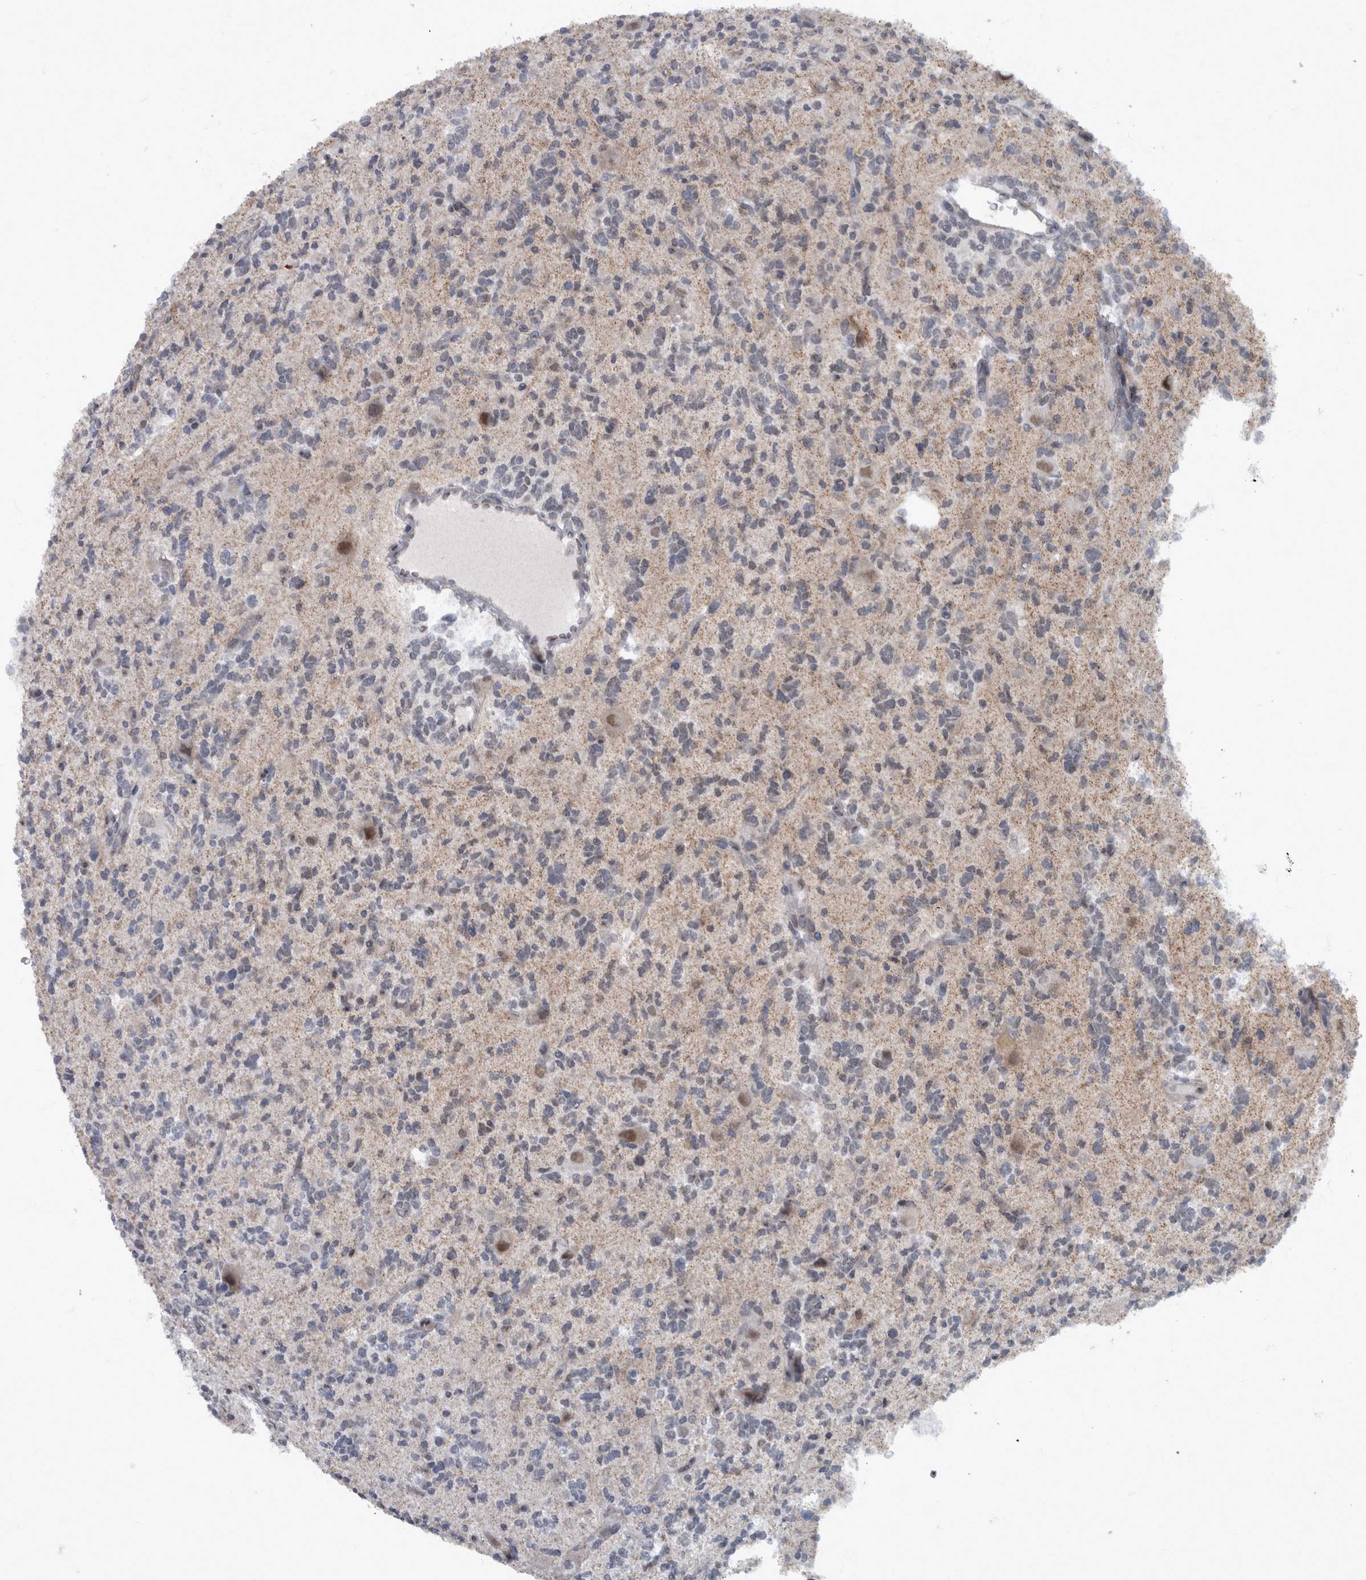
{"staining": {"intensity": "negative", "quantity": "none", "location": "none"}, "tissue": "glioma", "cell_type": "Tumor cells", "image_type": "cancer", "snomed": [{"axis": "morphology", "description": "Glioma, malignant, High grade"}, {"axis": "topography", "description": "Brain"}], "caption": "Glioma was stained to show a protein in brown. There is no significant expression in tumor cells.", "gene": "WDR33", "patient": {"sex": "female", "age": 62}}